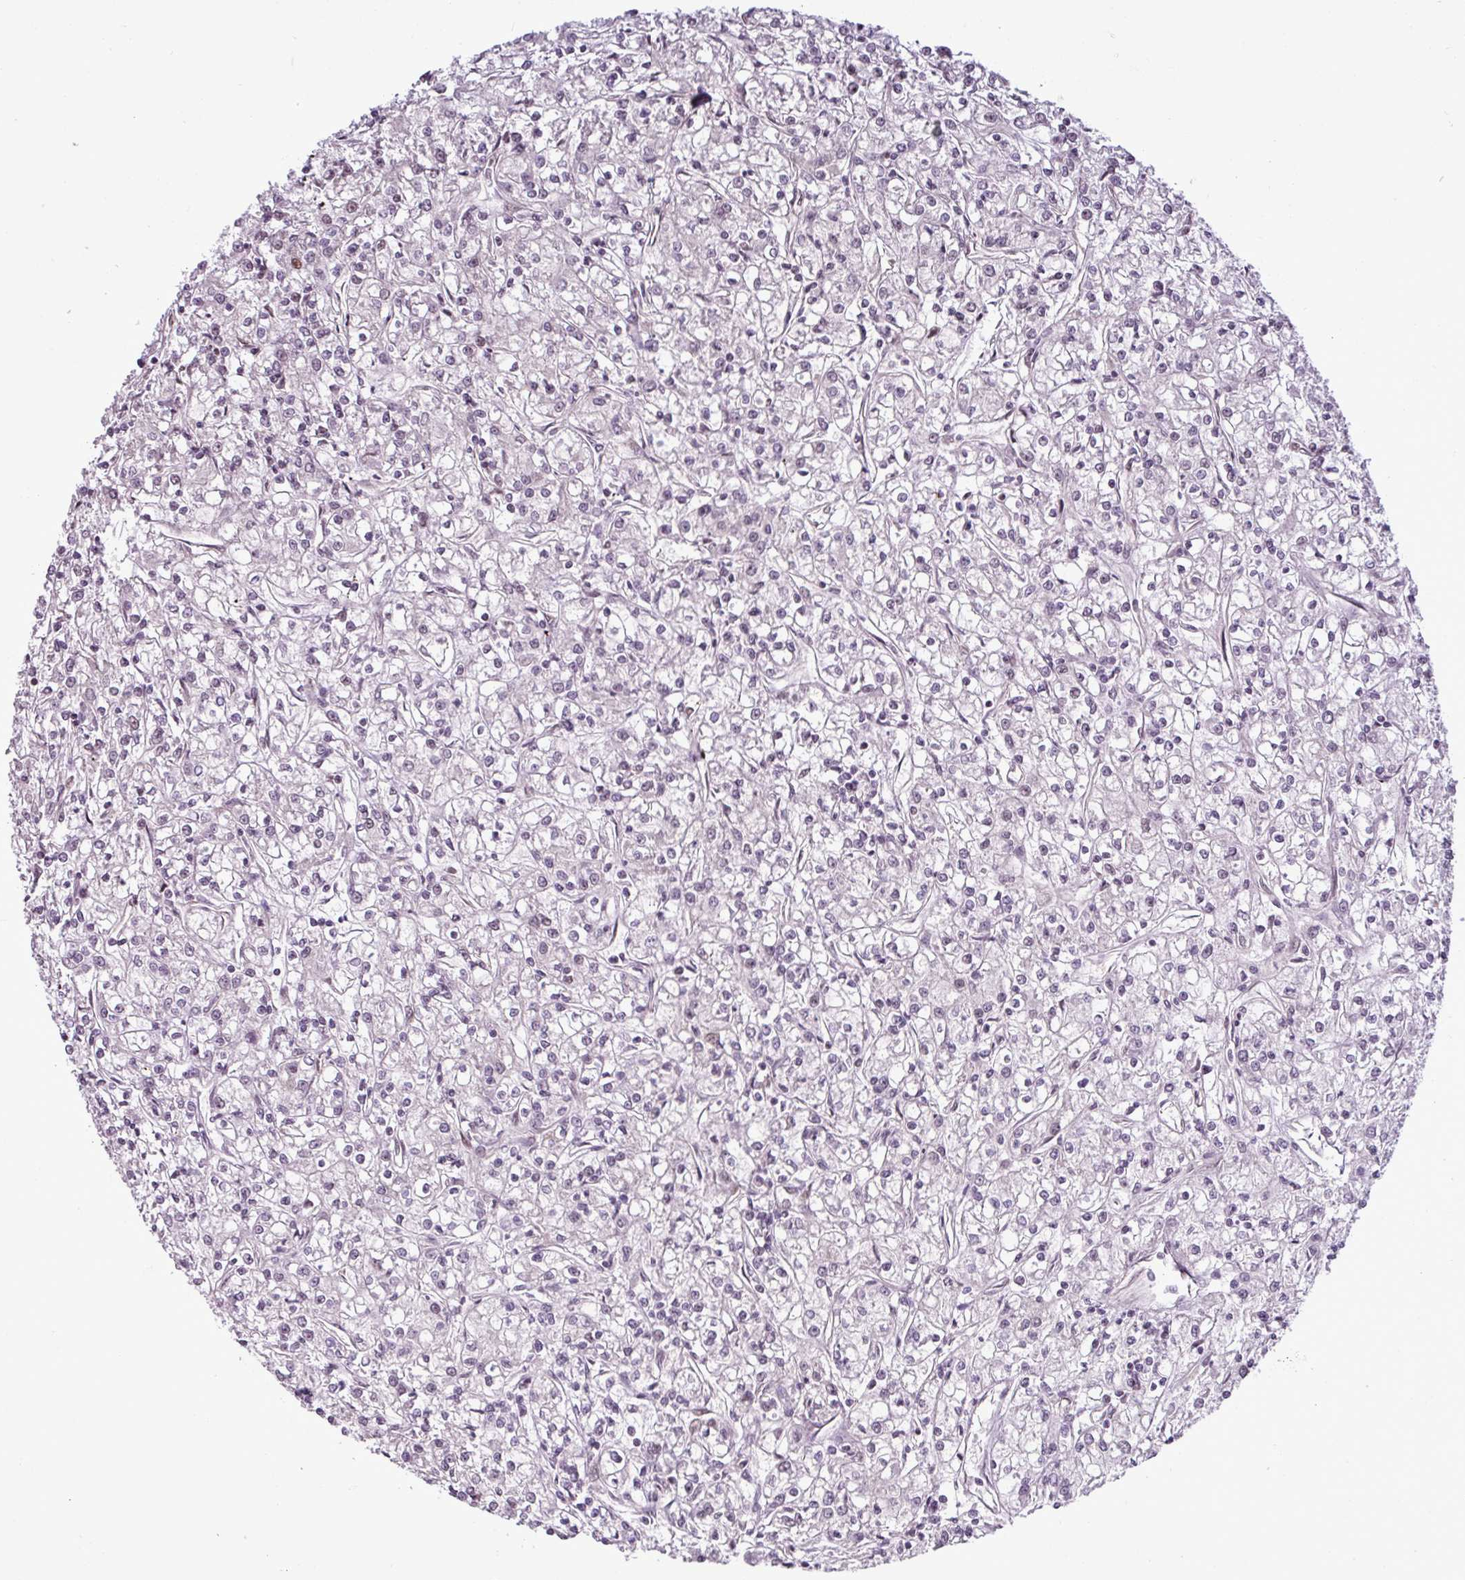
{"staining": {"intensity": "negative", "quantity": "none", "location": "none"}, "tissue": "renal cancer", "cell_type": "Tumor cells", "image_type": "cancer", "snomed": [{"axis": "morphology", "description": "Adenocarcinoma, NOS"}, {"axis": "topography", "description": "Kidney"}], "caption": "An image of human renal cancer is negative for staining in tumor cells.", "gene": "GPT2", "patient": {"sex": "female", "age": 59}}